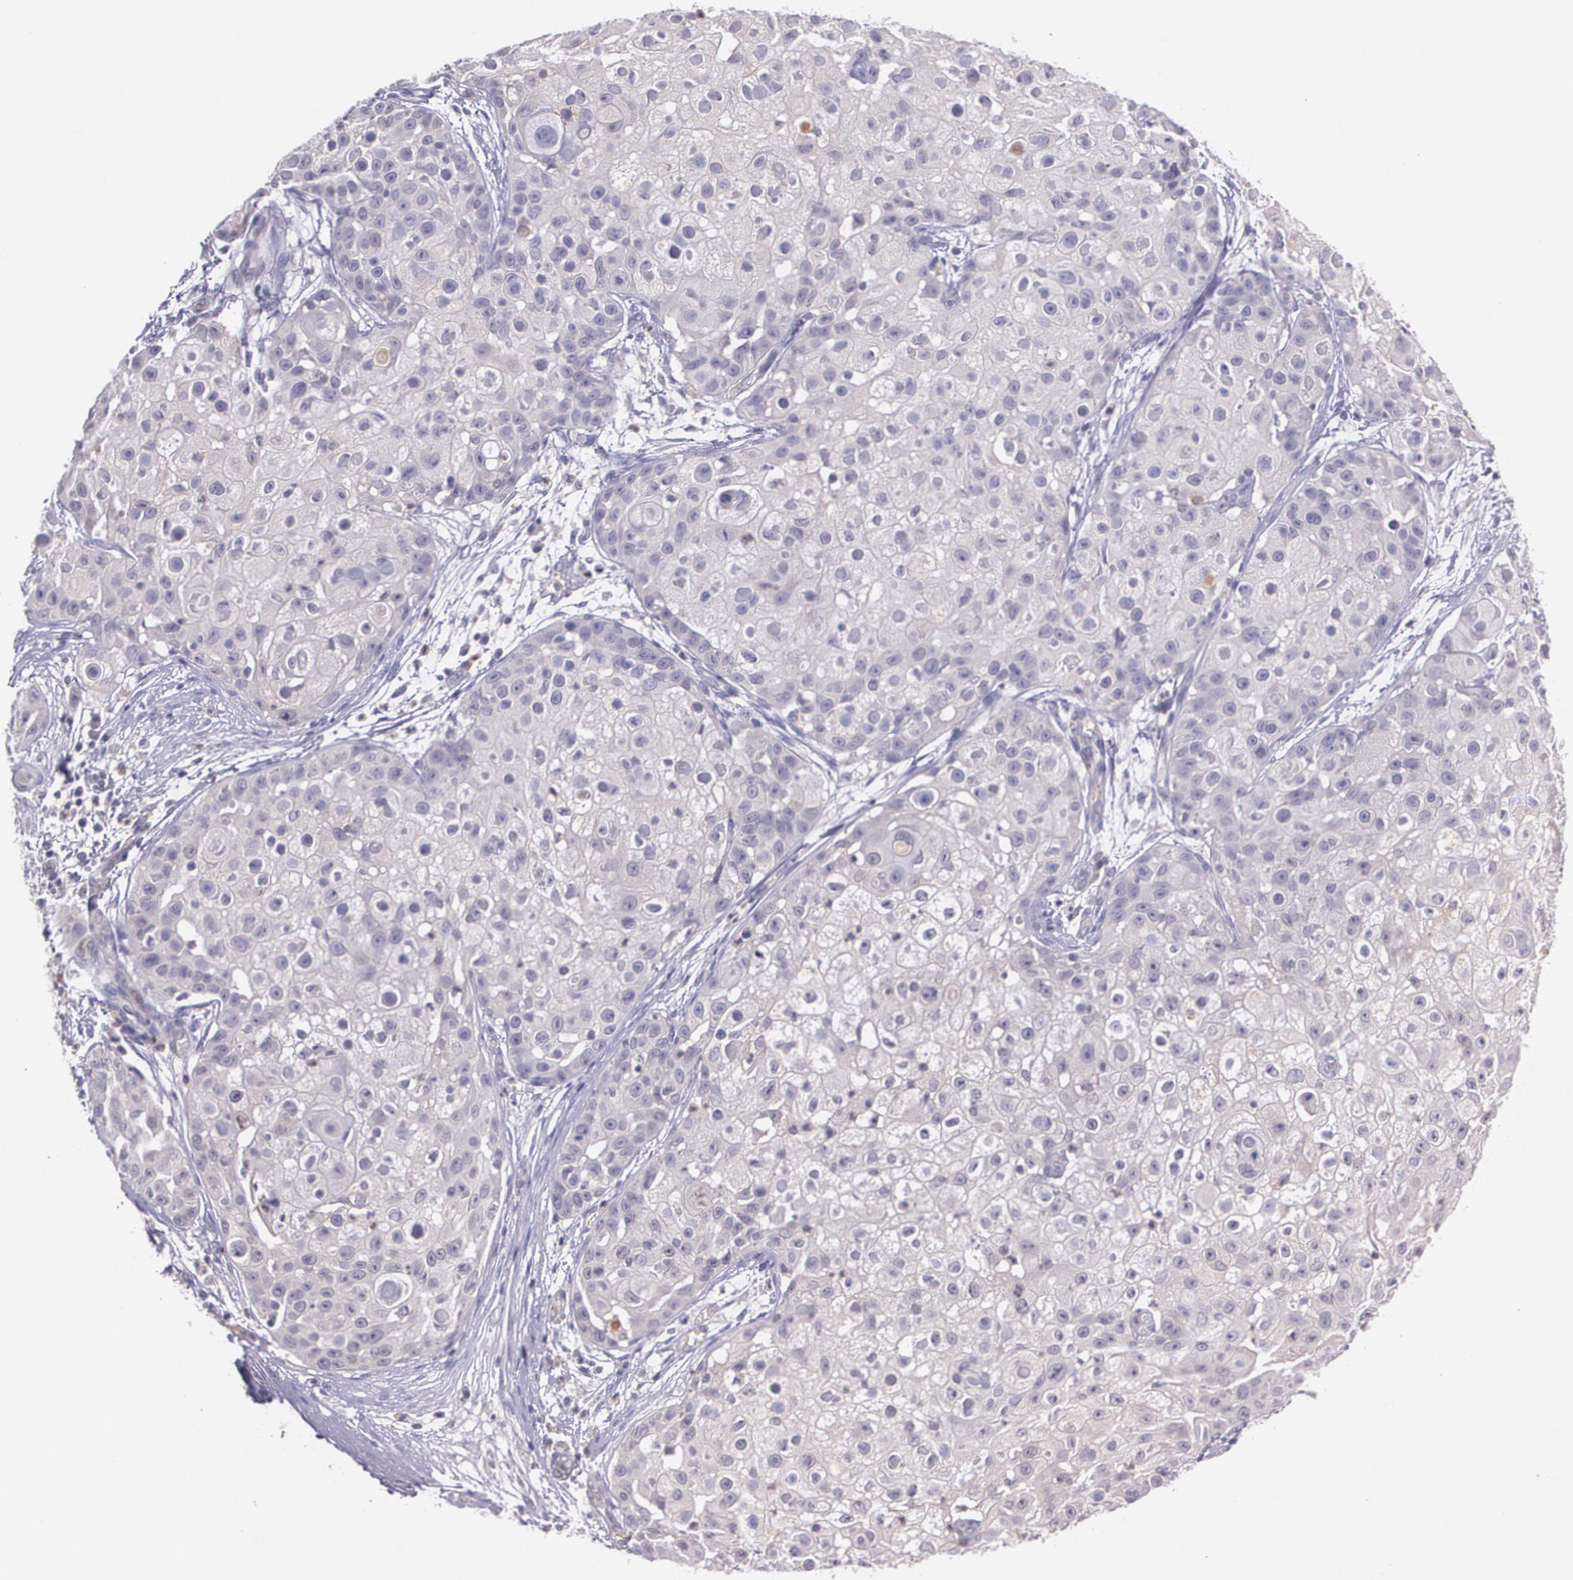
{"staining": {"intensity": "weak", "quantity": "<25%", "location": "cytoplasmic/membranous"}, "tissue": "skin cancer", "cell_type": "Tumor cells", "image_type": "cancer", "snomed": [{"axis": "morphology", "description": "Squamous cell carcinoma, NOS"}, {"axis": "topography", "description": "Skin"}], "caption": "Immunohistochemistry histopathology image of neoplastic tissue: squamous cell carcinoma (skin) stained with DAB exhibits no significant protein staining in tumor cells. The staining is performed using DAB brown chromogen with nuclei counter-stained in using hematoxylin.", "gene": "TM4SF1", "patient": {"sex": "female", "age": 57}}